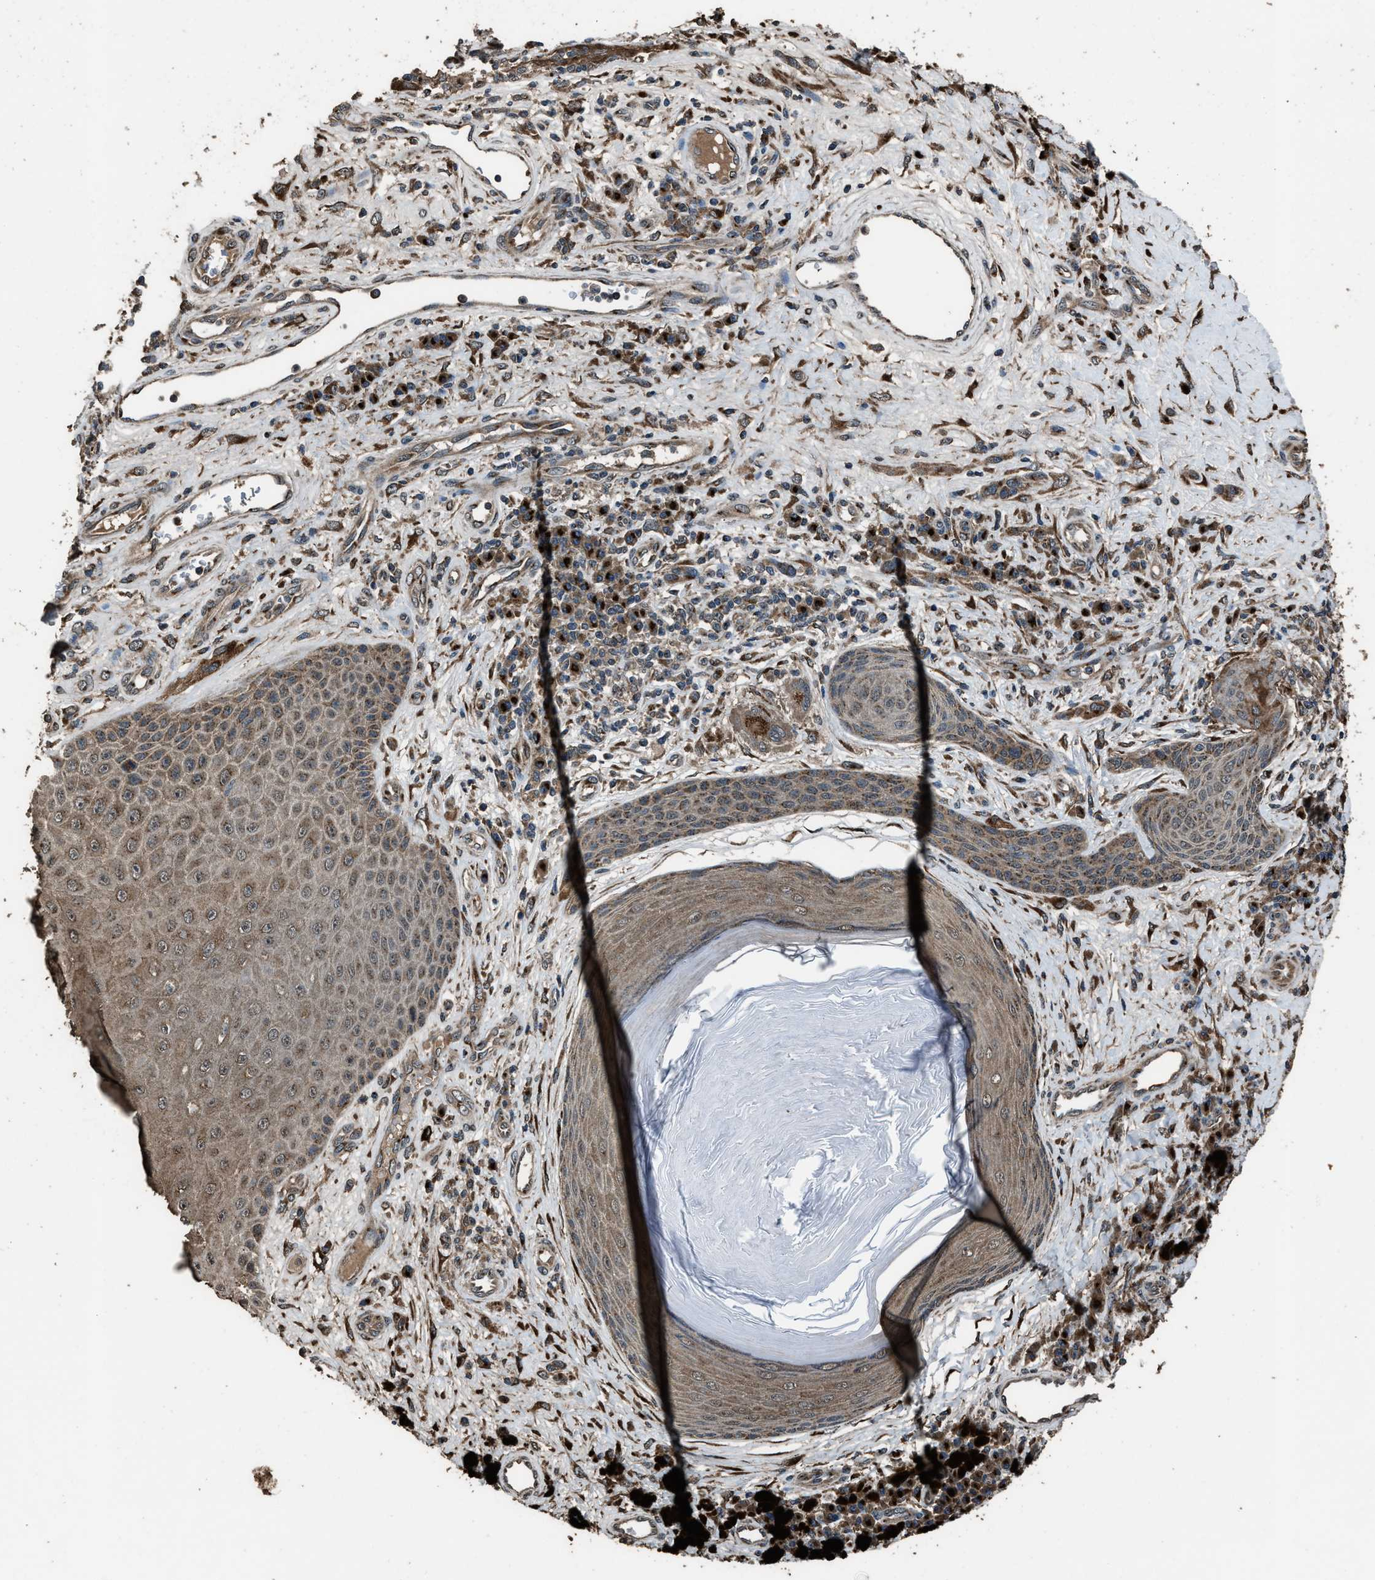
{"staining": {"intensity": "moderate", "quantity": ">75%", "location": "cytoplasmic/membranous"}, "tissue": "melanoma", "cell_type": "Tumor cells", "image_type": "cancer", "snomed": [{"axis": "morphology", "description": "Malignant melanoma, NOS"}, {"axis": "topography", "description": "Skin"}], "caption": "Tumor cells display moderate cytoplasmic/membranous expression in about >75% of cells in malignant melanoma.", "gene": "SLC38A10", "patient": {"sex": "female", "age": 73}}